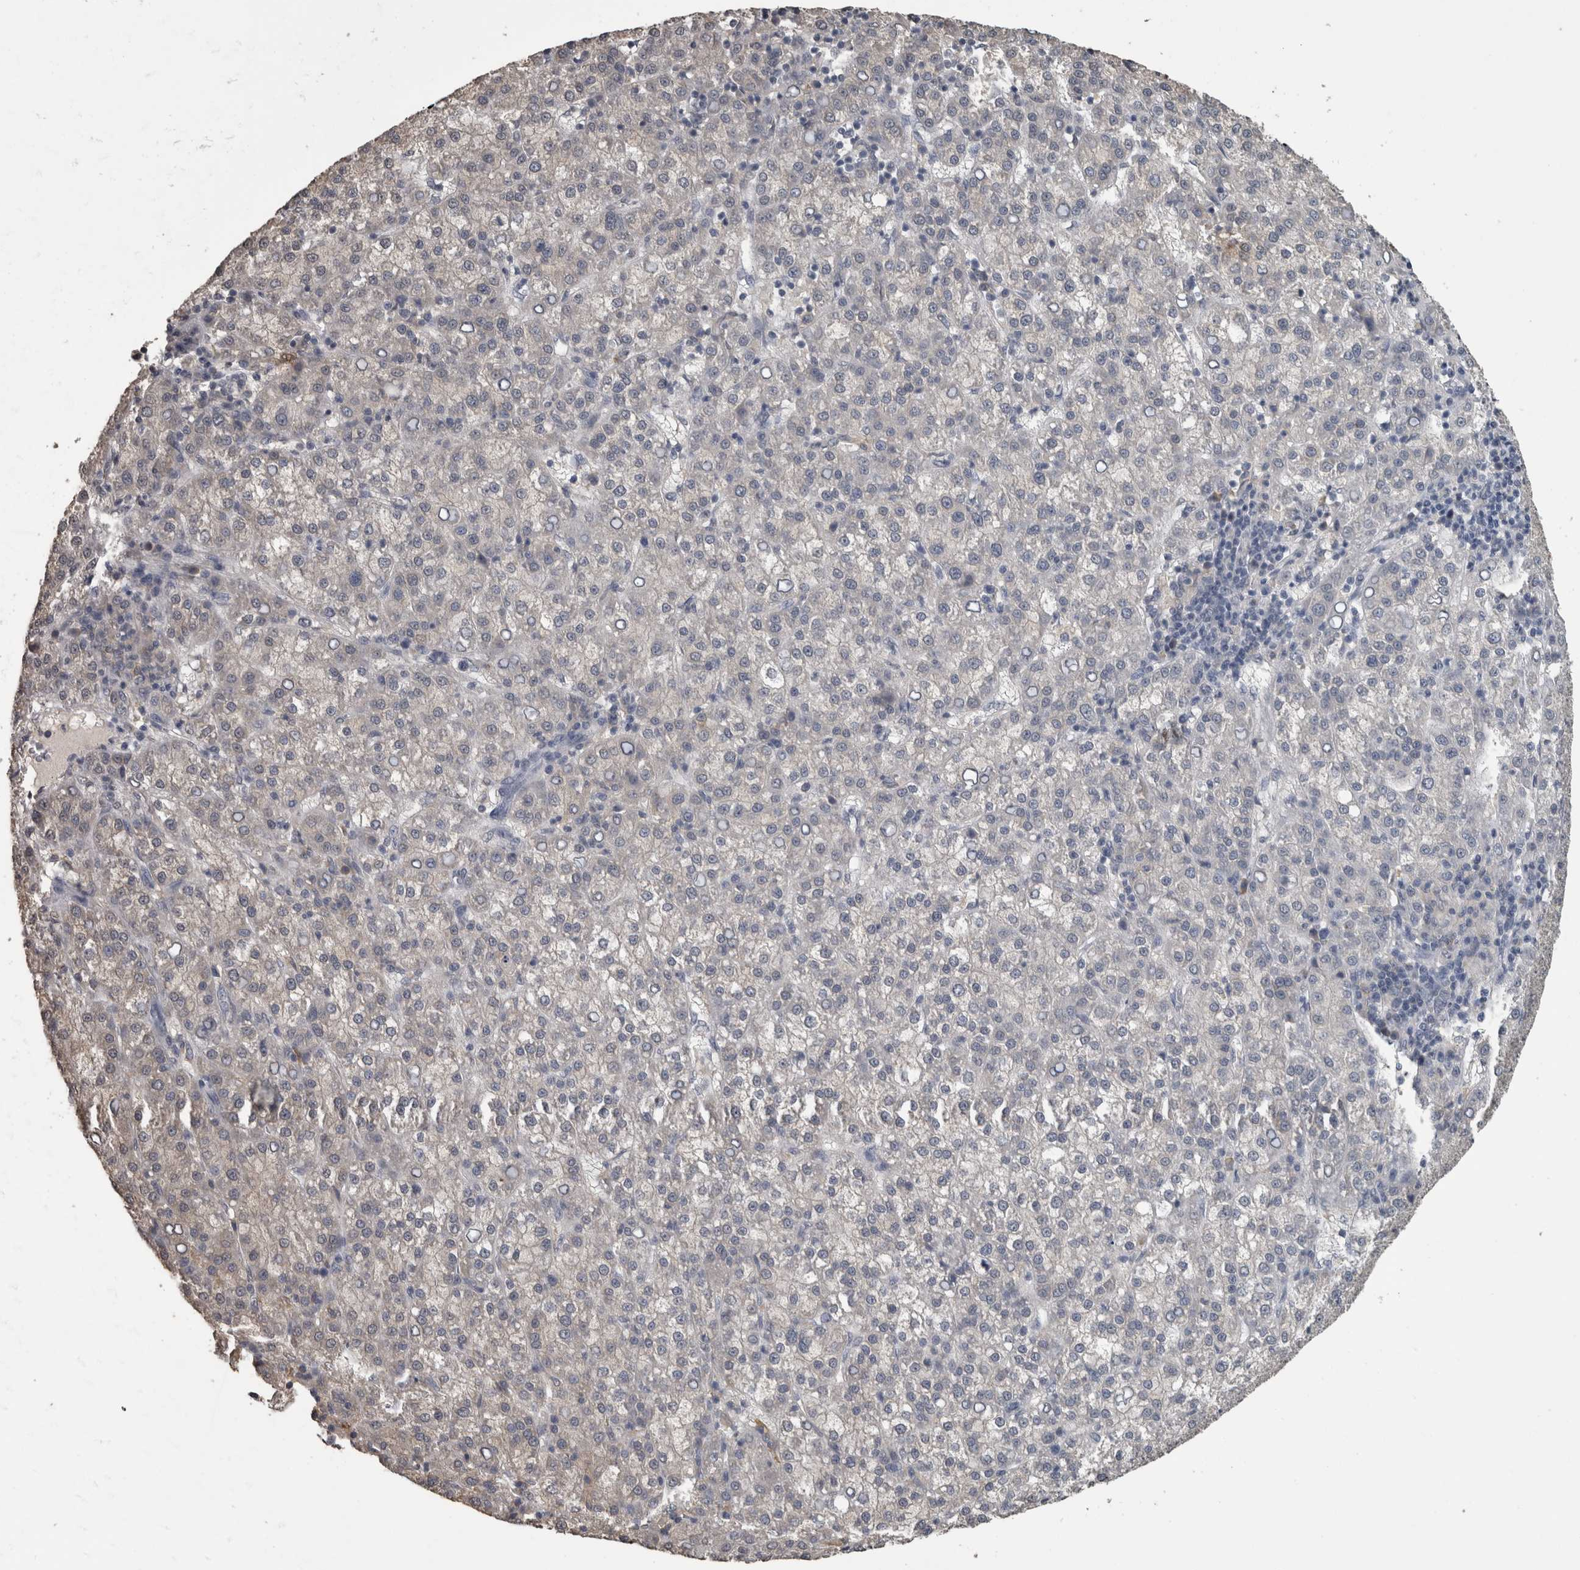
{"staining": {"intensity": "negative", "quantity": "none", "location": "none"}, "tissue": "liver cancer", "cell_type": "Tumor cells", "image_type": "cancer", "snomed": [{"axis": "morphology", "description": "Carcinoma, Hepatocellular, NOS"}, {"axis": "topography", "description": "Liver"}], "caption": "An IHC image of liver cancer is shown. There is no staining in tumor cells of liver cancer.", "gene": "PIK3AP1", "patient": {"sex": "female", "age": 58}}